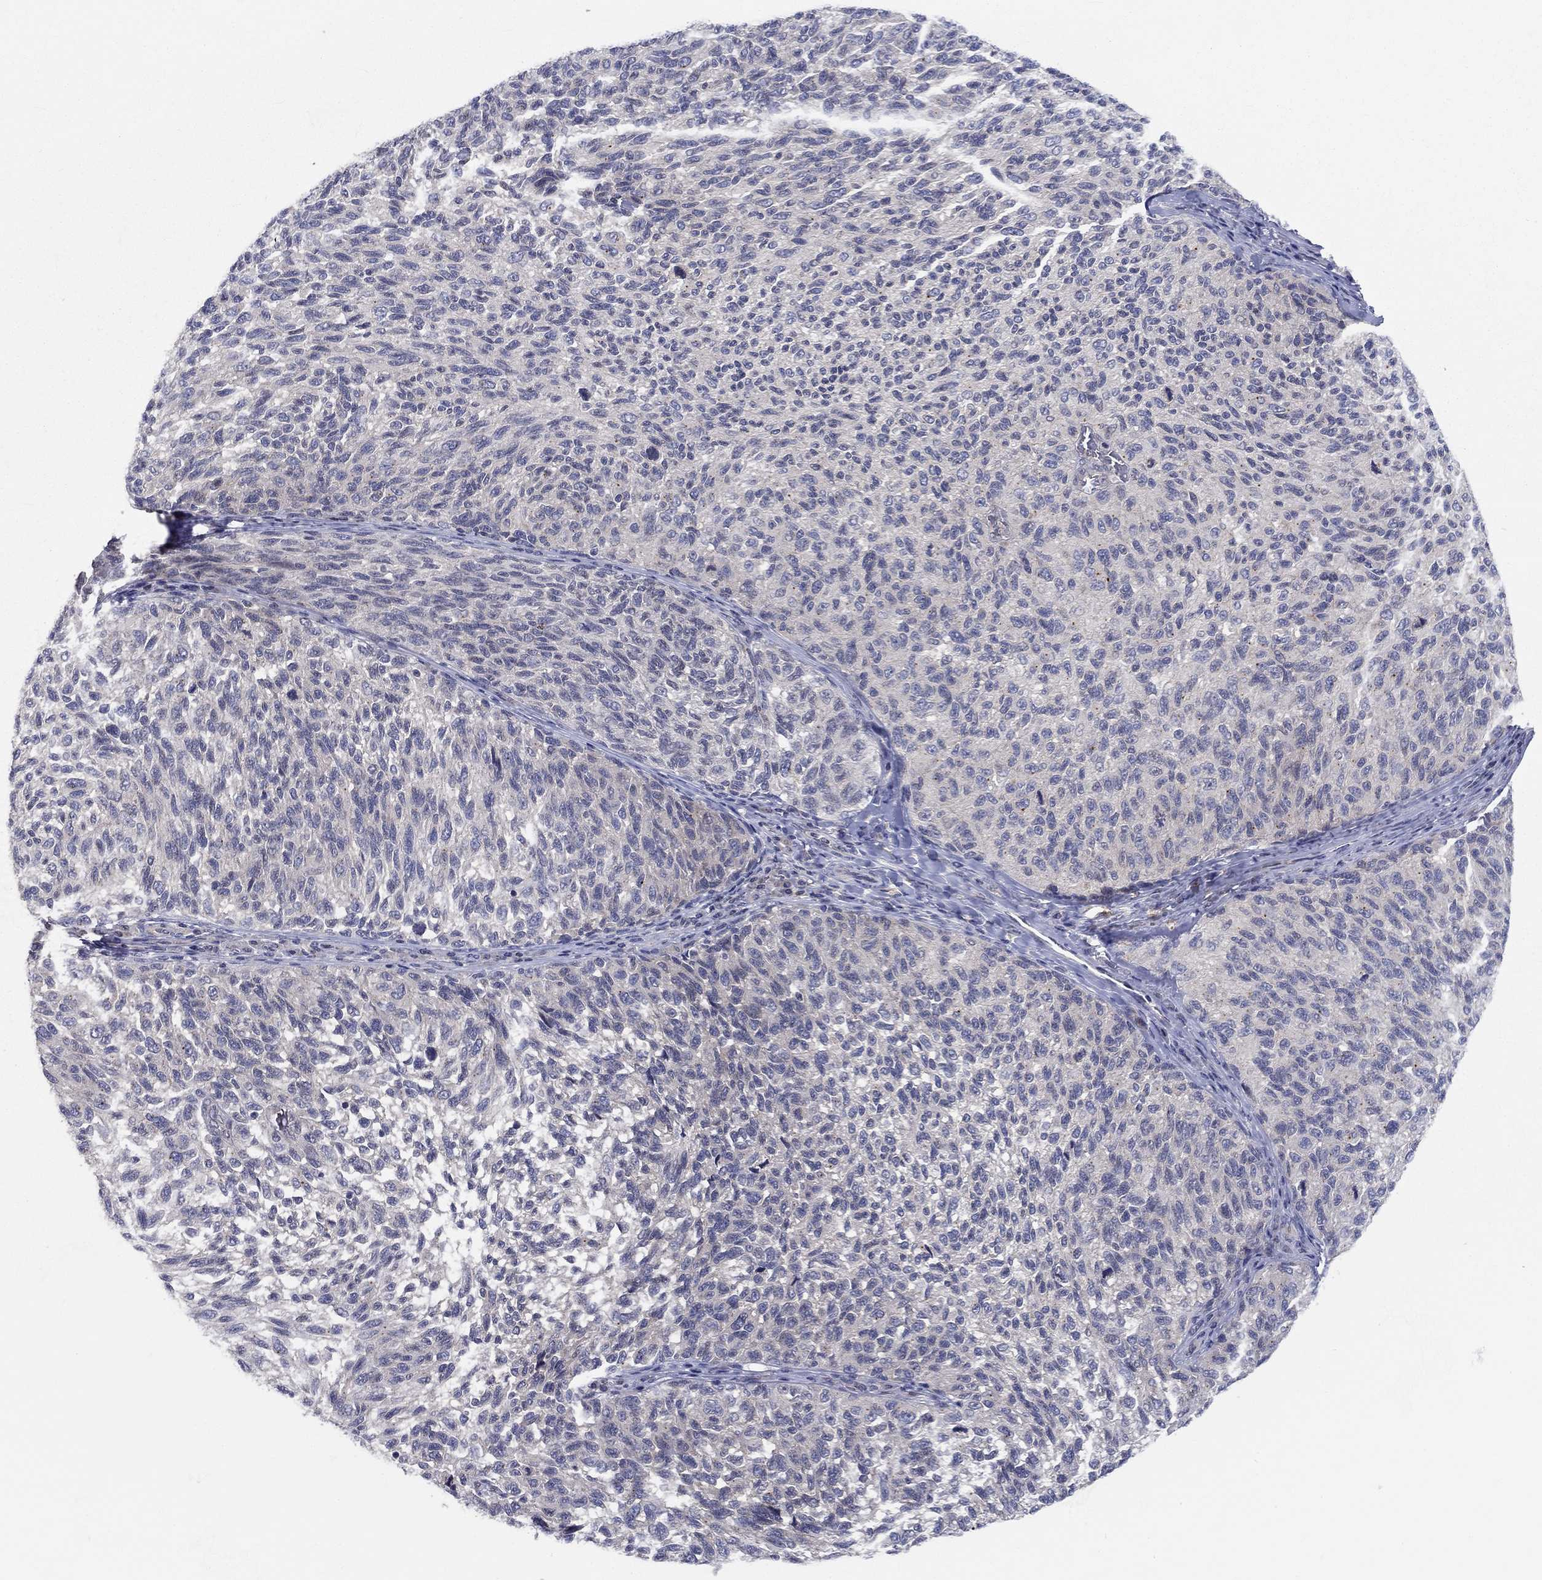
{"staining": {"intensity": "negative", "quantity": "none", "location": "none"}, "tissue": "melanoma", "cell_type": "Tumor cells", "image_type": "cancer", "snomed": [{"axis": "morphology", "description": "Malignant melanoma, NOS"}, {"axis": "topography", "description": "Skin"}], "caption": "This is an IHC histopathology image of human malignant melanoma. There is no positivity in tumor cells.", "gene": "CETN3", "patient": {"sex": "female", "age": 73}}